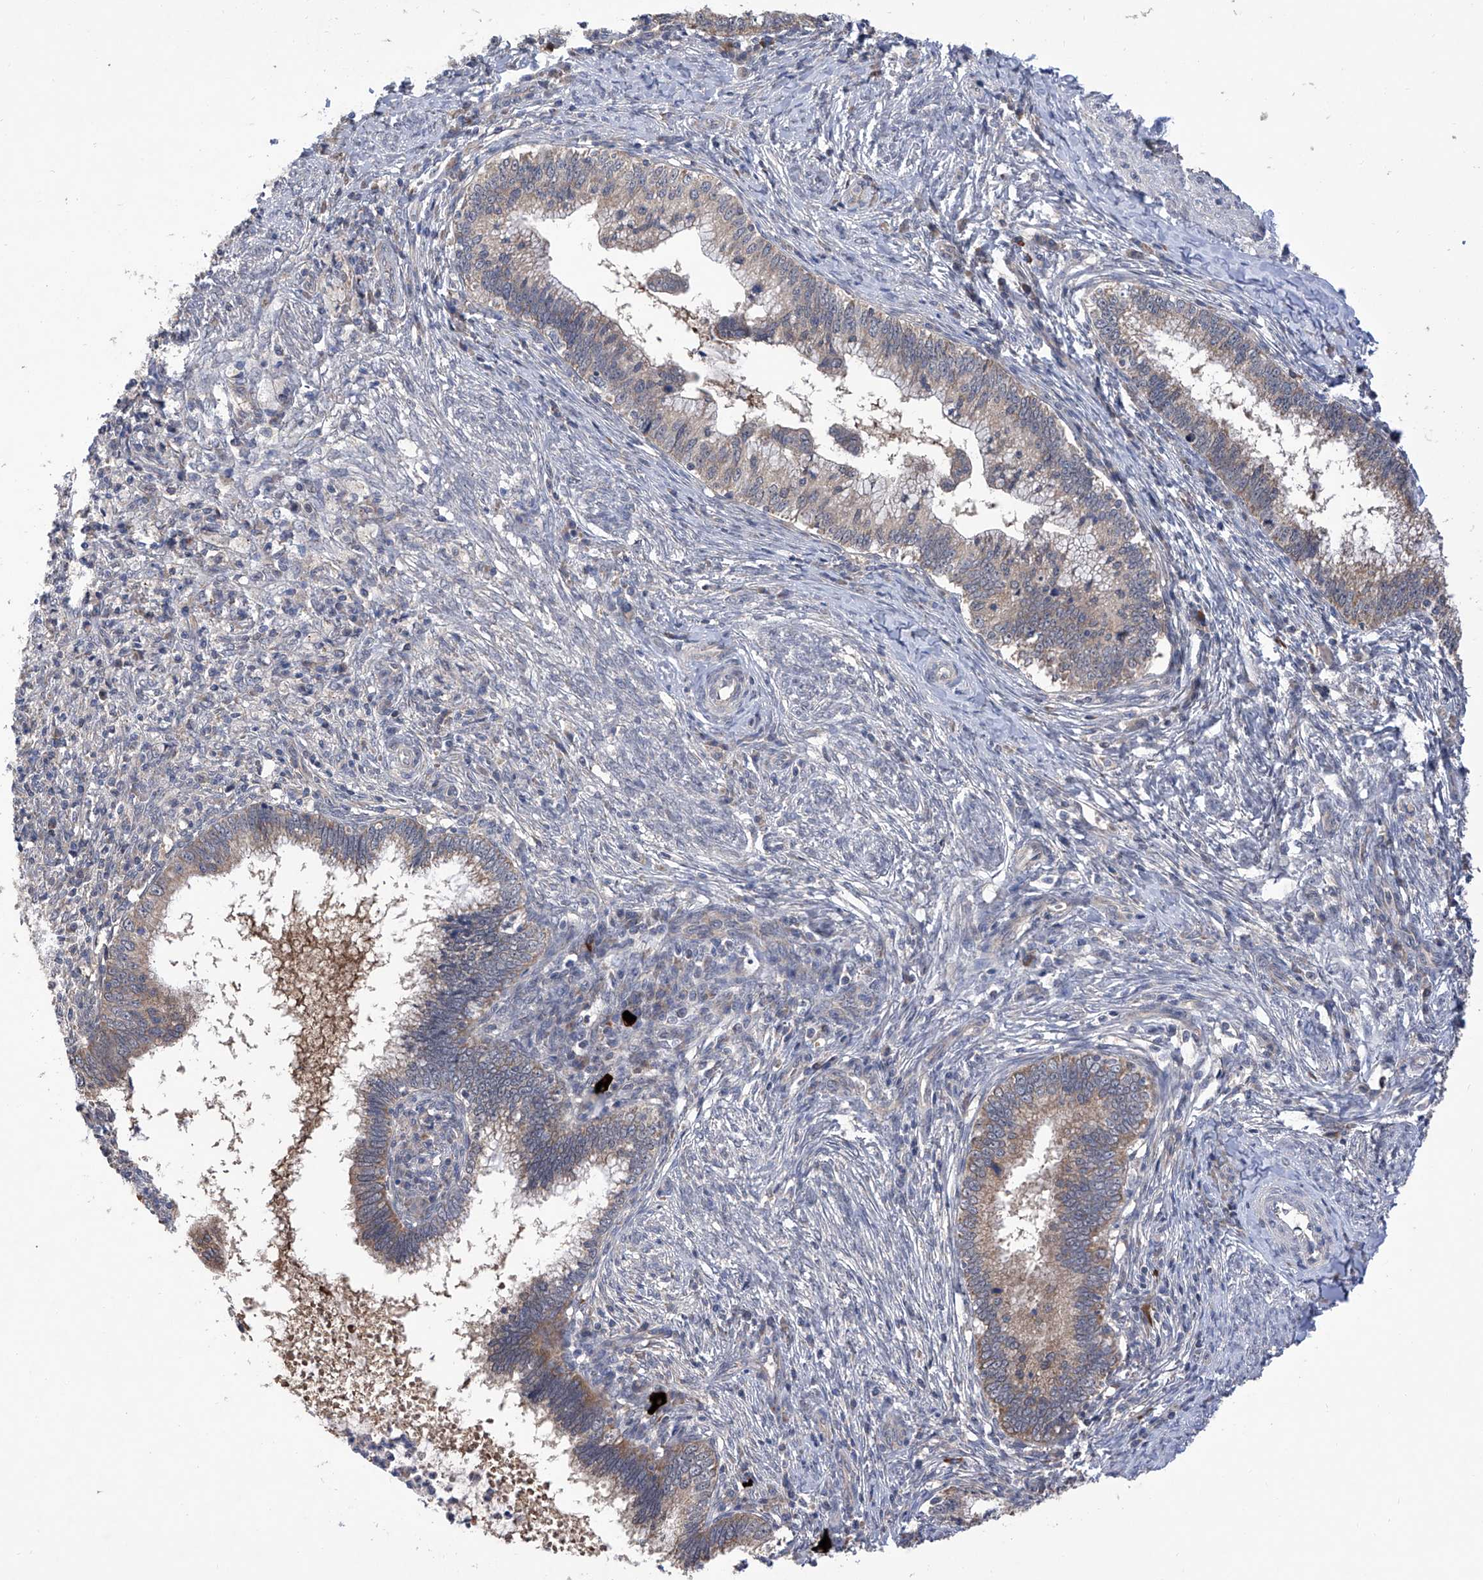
{"staining": {"intensity": "weak", "quantity": ">75%", "location": "cytoplasmic/membranous"}, "tissue": "cervical cancer", "cell_type": "Tumor cells", "image_type": "cancer", "snomed": [{"axis": "morphology", "description": "Adenocarcinoma, NOS"}, {"axis": "topography", "description": "Cervix"}], "caption": "The image demonstrates a brown stain indicating the presence of a protein in the cytoplasmic/membranous of tumor cells in adenocarcinoma (cervical). (Stains: DAB in brown, nuclei in blue, Microscopy: brightfield microscopy at high magnification).", "gene": "USP45", "patient": {"sex": "female", "age": 36}}